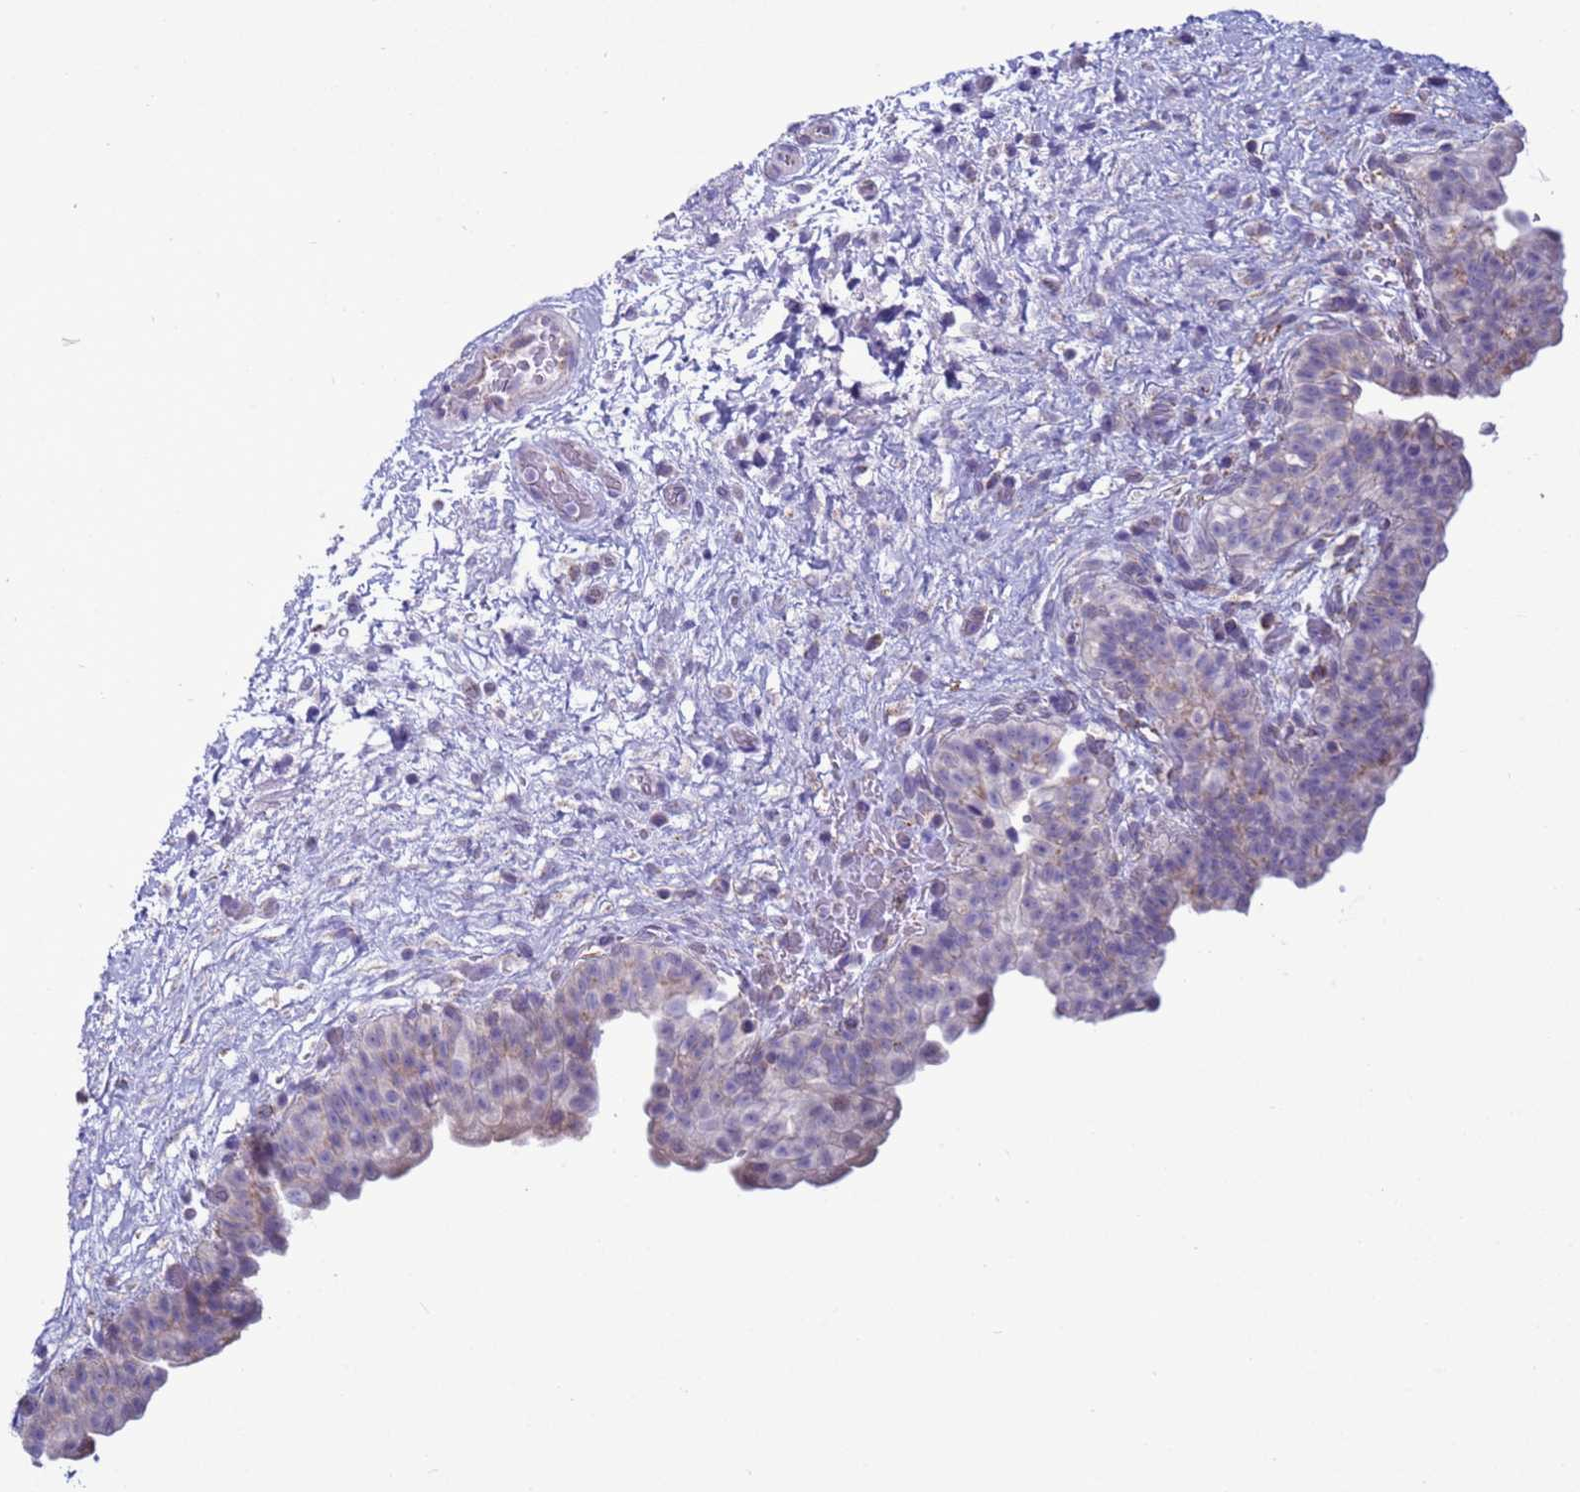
{"staining": {"intensity": "weak", "quantity": "<25%", "location": "cytoplasmic/membranous"}, "tissue": "urinary bladder", "cell_type": "Urothelial cells", "image_type": "normal", "snomed": [{"axis": "morphology", "description": "Normal tissue, NOS"}, {"axis": "topography", "description": "Urinary bladder"}], "caption": "Immunohistochemical staining of unremarkable human urinary bladder displays no significant positivity in urothelial cells.", "gene": "HPCAL1", "patient": {"sex": "male", "age": 69}}